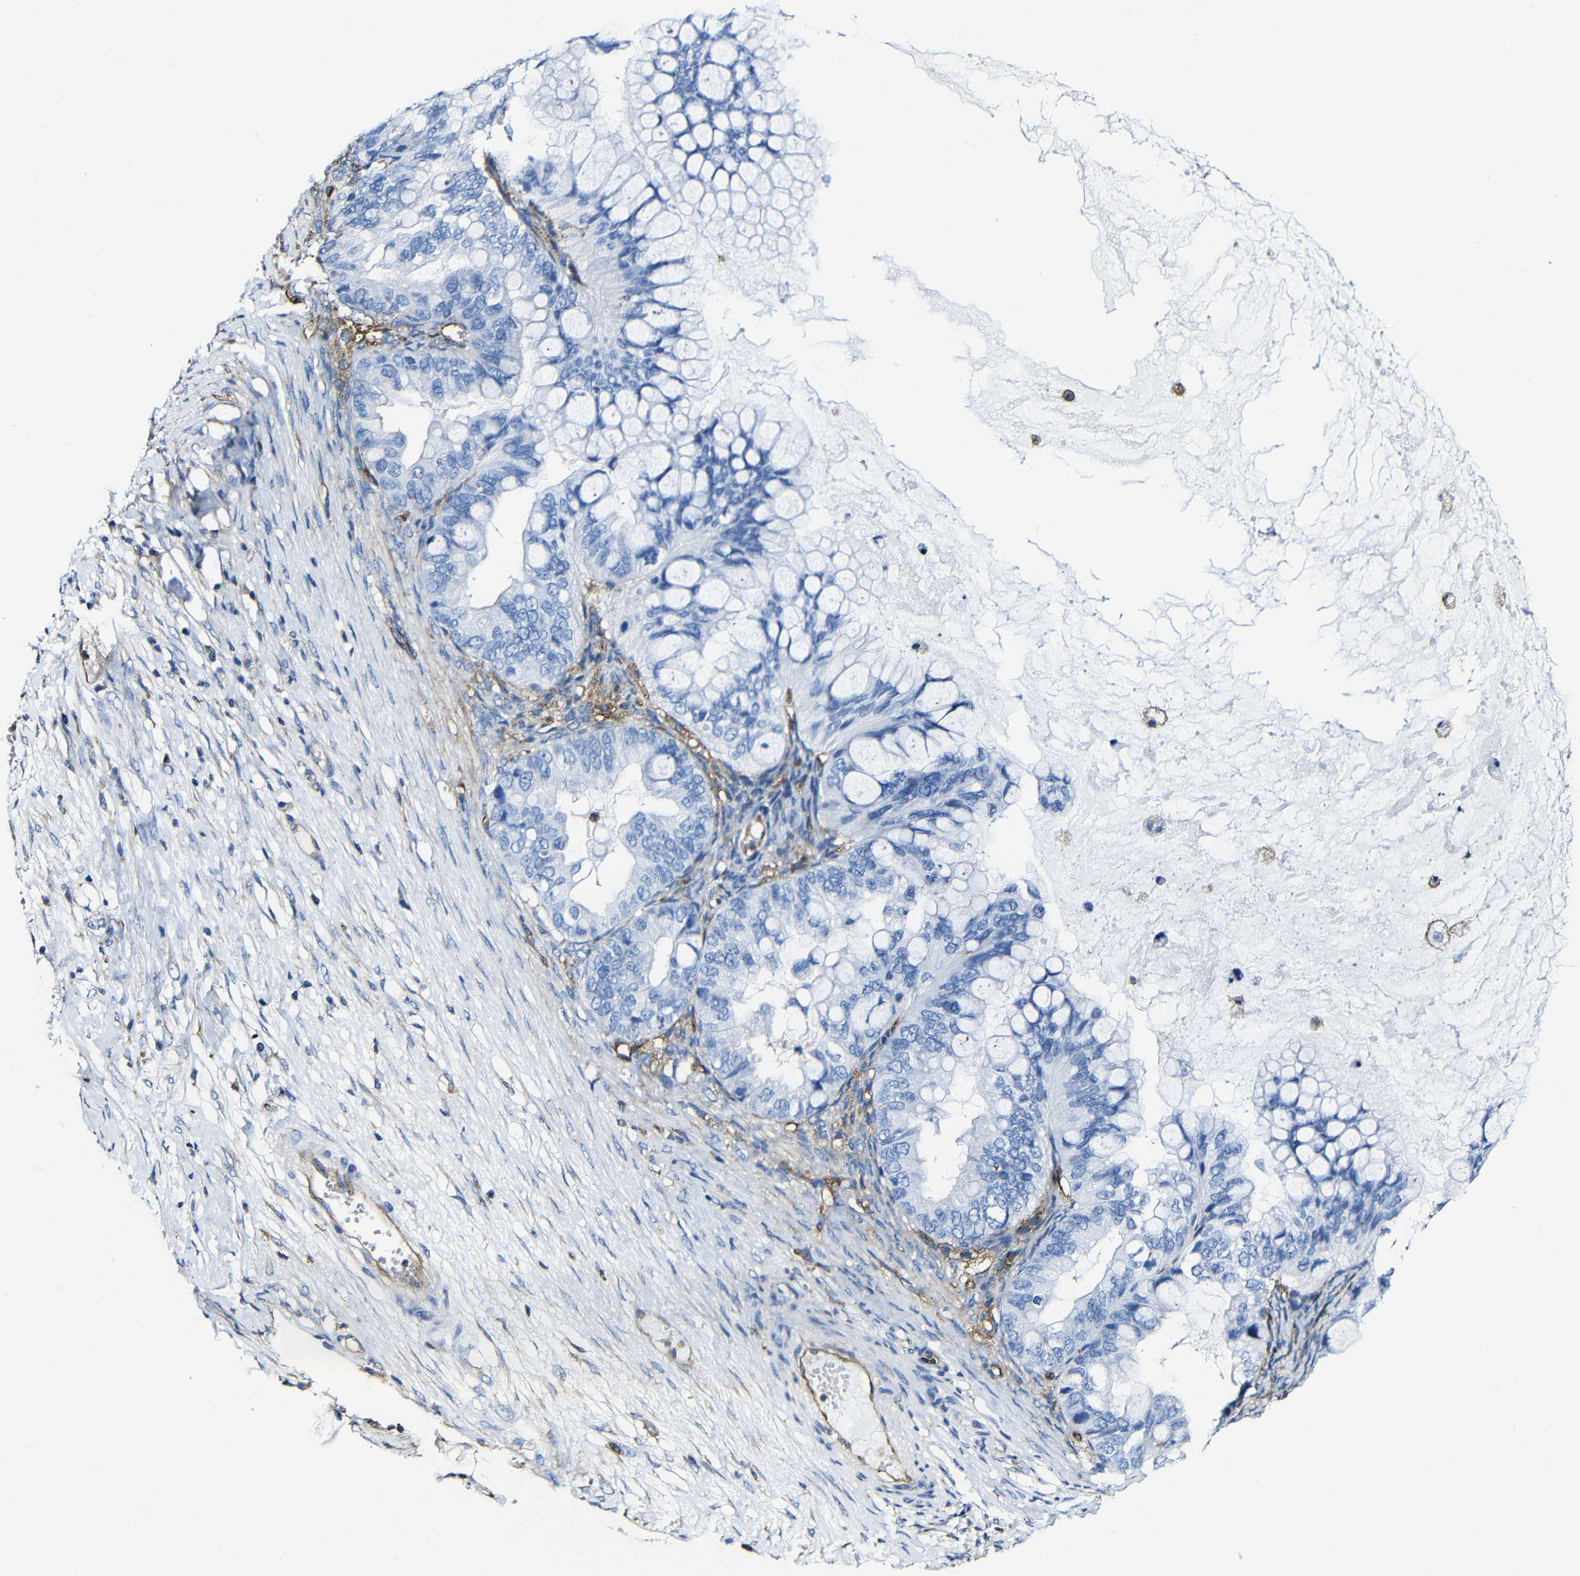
{"staining": {"intensity": "negative", "quantity": "none", "location": "none"}, "tissue": "ovarian cancer", "cell_type": "Tumor cells", "image_type": "cancer", "snomed": [{"axis": "morphology", "description": "Cystadenocarcinoma, mucinous, NOS"}, {"axis": "topography", "description": "Ovary"}], "caption": "Immunohistochemical staining of ovarian cancer displays no significant staining in tumor cells. The staining was performed using DAB (3,3'-diaminobenzidine) to visualize the protein expression in brown, while the nuclei were stained in blue with hematoxylin (Magnification: 20x).", "gene": "MSN", "patient": {"sex": "female", "age": 80}}